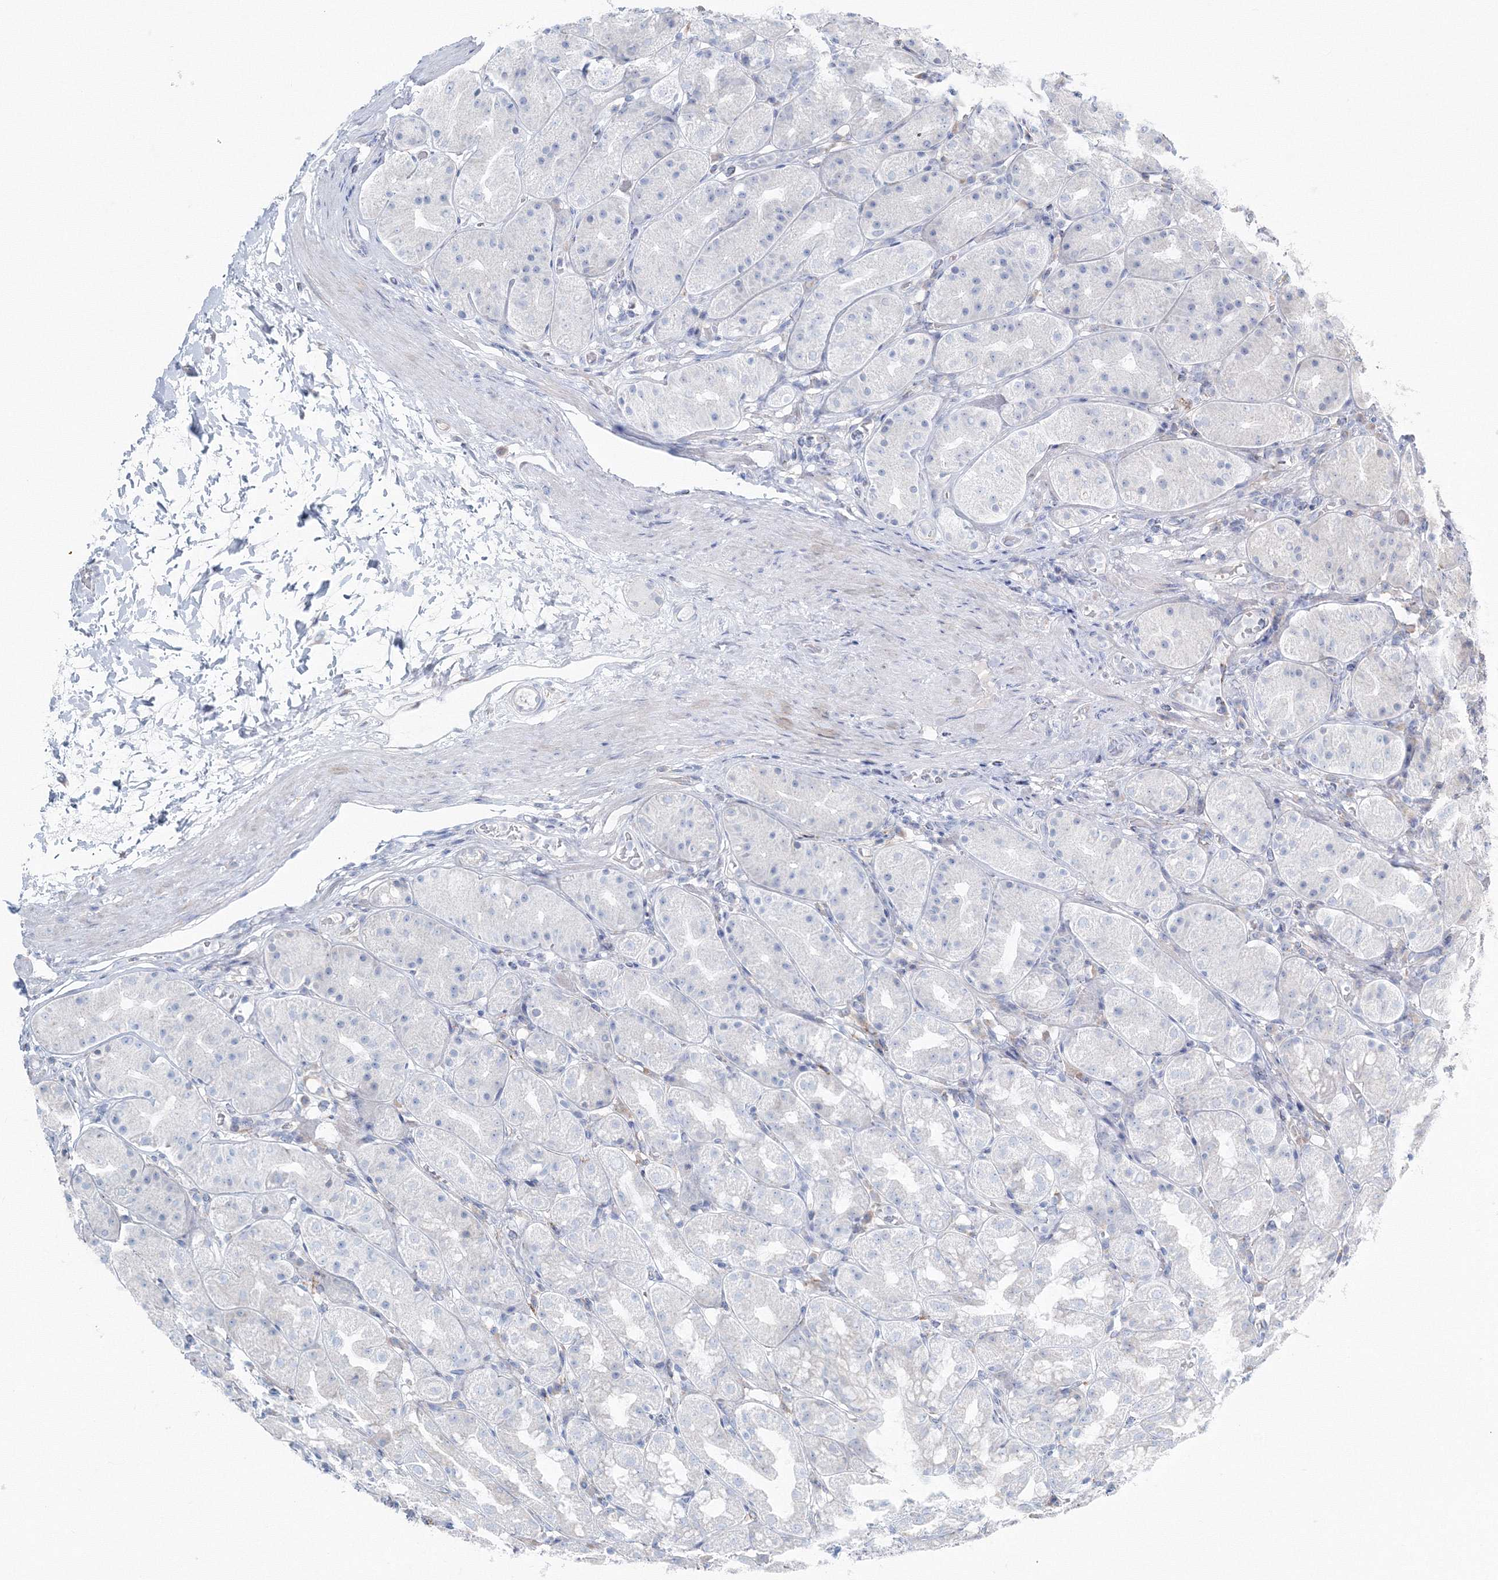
{"staining": {"intensity": "negative", "quantity": "none", "location": "none"}, "tissue": "stomach", "cell_type": "Glandular cells", "image_type": "normal", "snomed": [{"axis": "morphology", "description": "Normal tissue, NOS"}, {"axis": "topography", "description": "Stomach, lower"}], "caption": "High power microscopy photomicrograph of an IHC photomicrograph of benign stomach, revealing no significant staining in glandular cells.", "gene": "ENSG00000285283", "patient": {"sex": "female", "age": 56}}